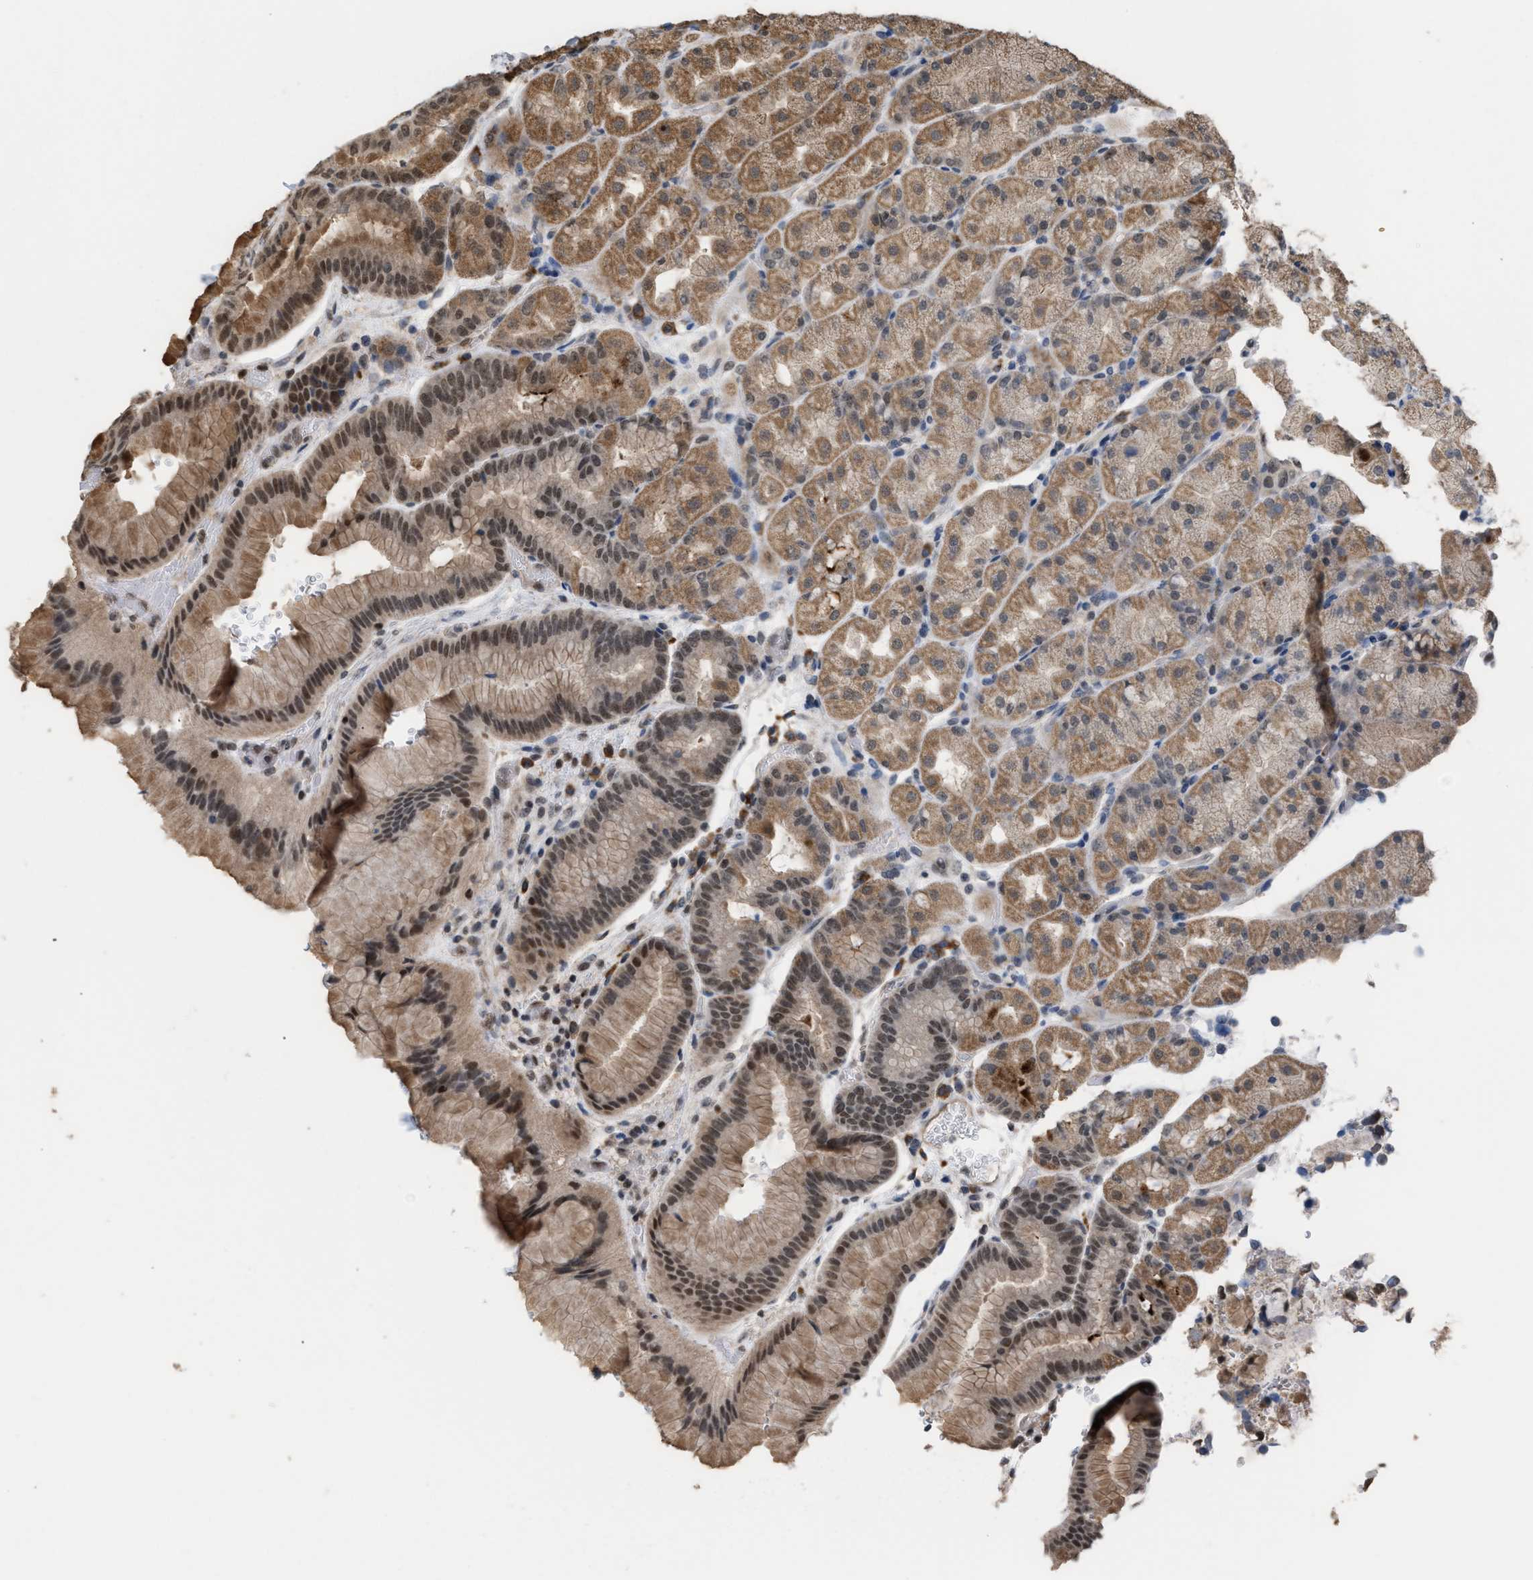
{"staining": {"intensity": "moderate", "quantity": ">75%", "location": "cytoplasmic/membranous,nuclear"}, "tissue": "stomach", "cell_type": "Glandular cells", "image_type": "normal", "snomed": [{"axis": "morphology", "description": "Normal tissue, NOS"}, {"axis": "morphology", "description": "Carcinoid, malignant, NOS"}, {"axis": "topography", "description": "Stomach, upper"}], "caption": "Protein analysis of normal stomach displays moderate cytoplasmic/membranous,nuclear staining in about >75% of glandular cells. (IHC, brightfield microscopy, high magnification).", "gene": "C9orf78", "patient": {"sex": "male", "age": 39}}